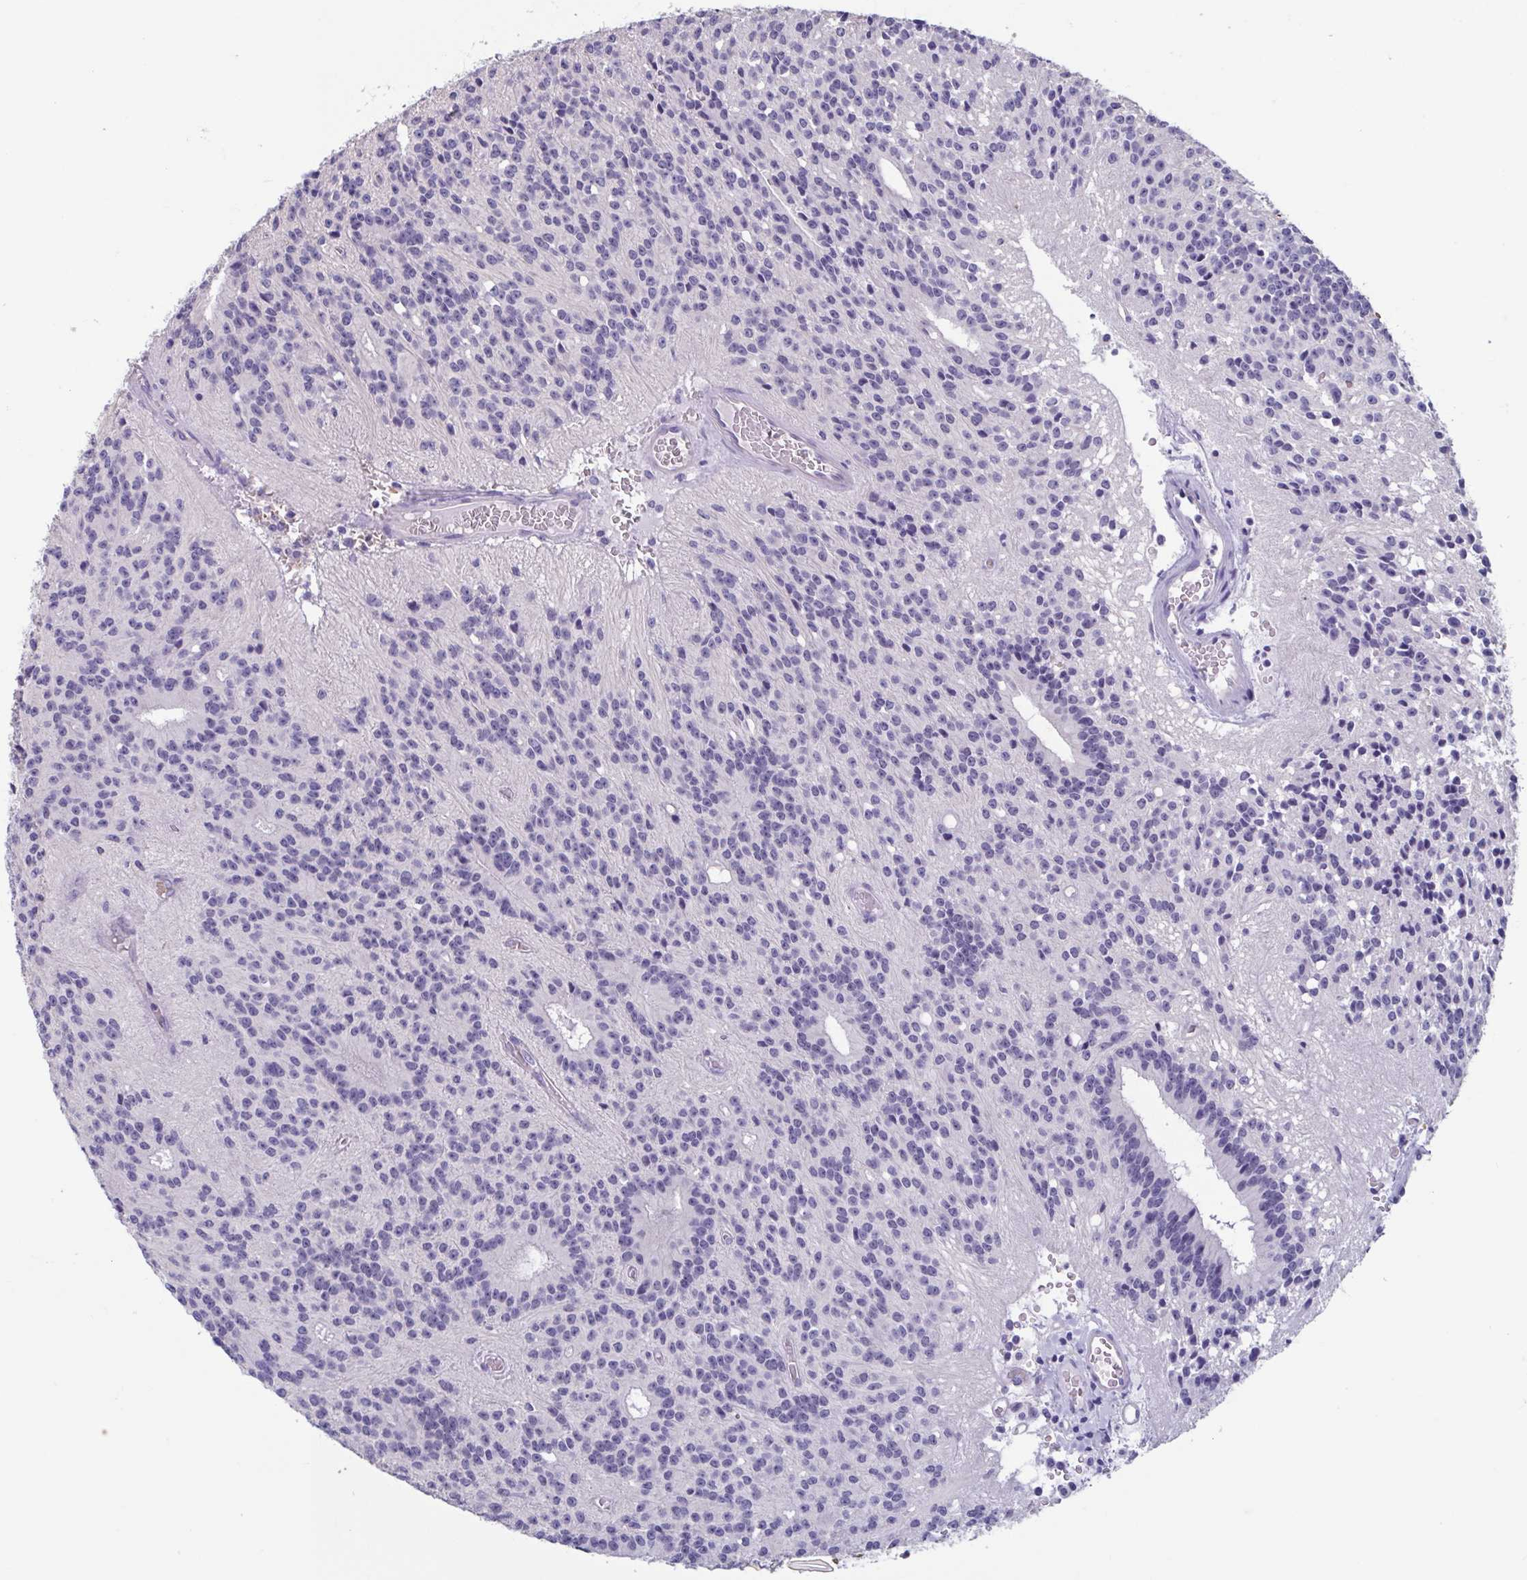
{"staining": {"intensity": "negative", "quantity": "none", "location": "none"}, "tissue": "glioma", "cell_type": "Tumor cells", "image_type": "cancer", "snomed": [{"axis": "morphology", "description": "Glioma, malignant, Low grade"}, {"axis": "topography", "description": "Brain"}], "caption": "Image shows no significant protein staining in tumor cells of glioma. The staining is performed using DAB (3,3'-diaminobenzidine) brown chromogen with nuclei counter-stained in using hematoxylin.", "gene": "MORC4", "patient": {"sex": "male", "age": 31}}